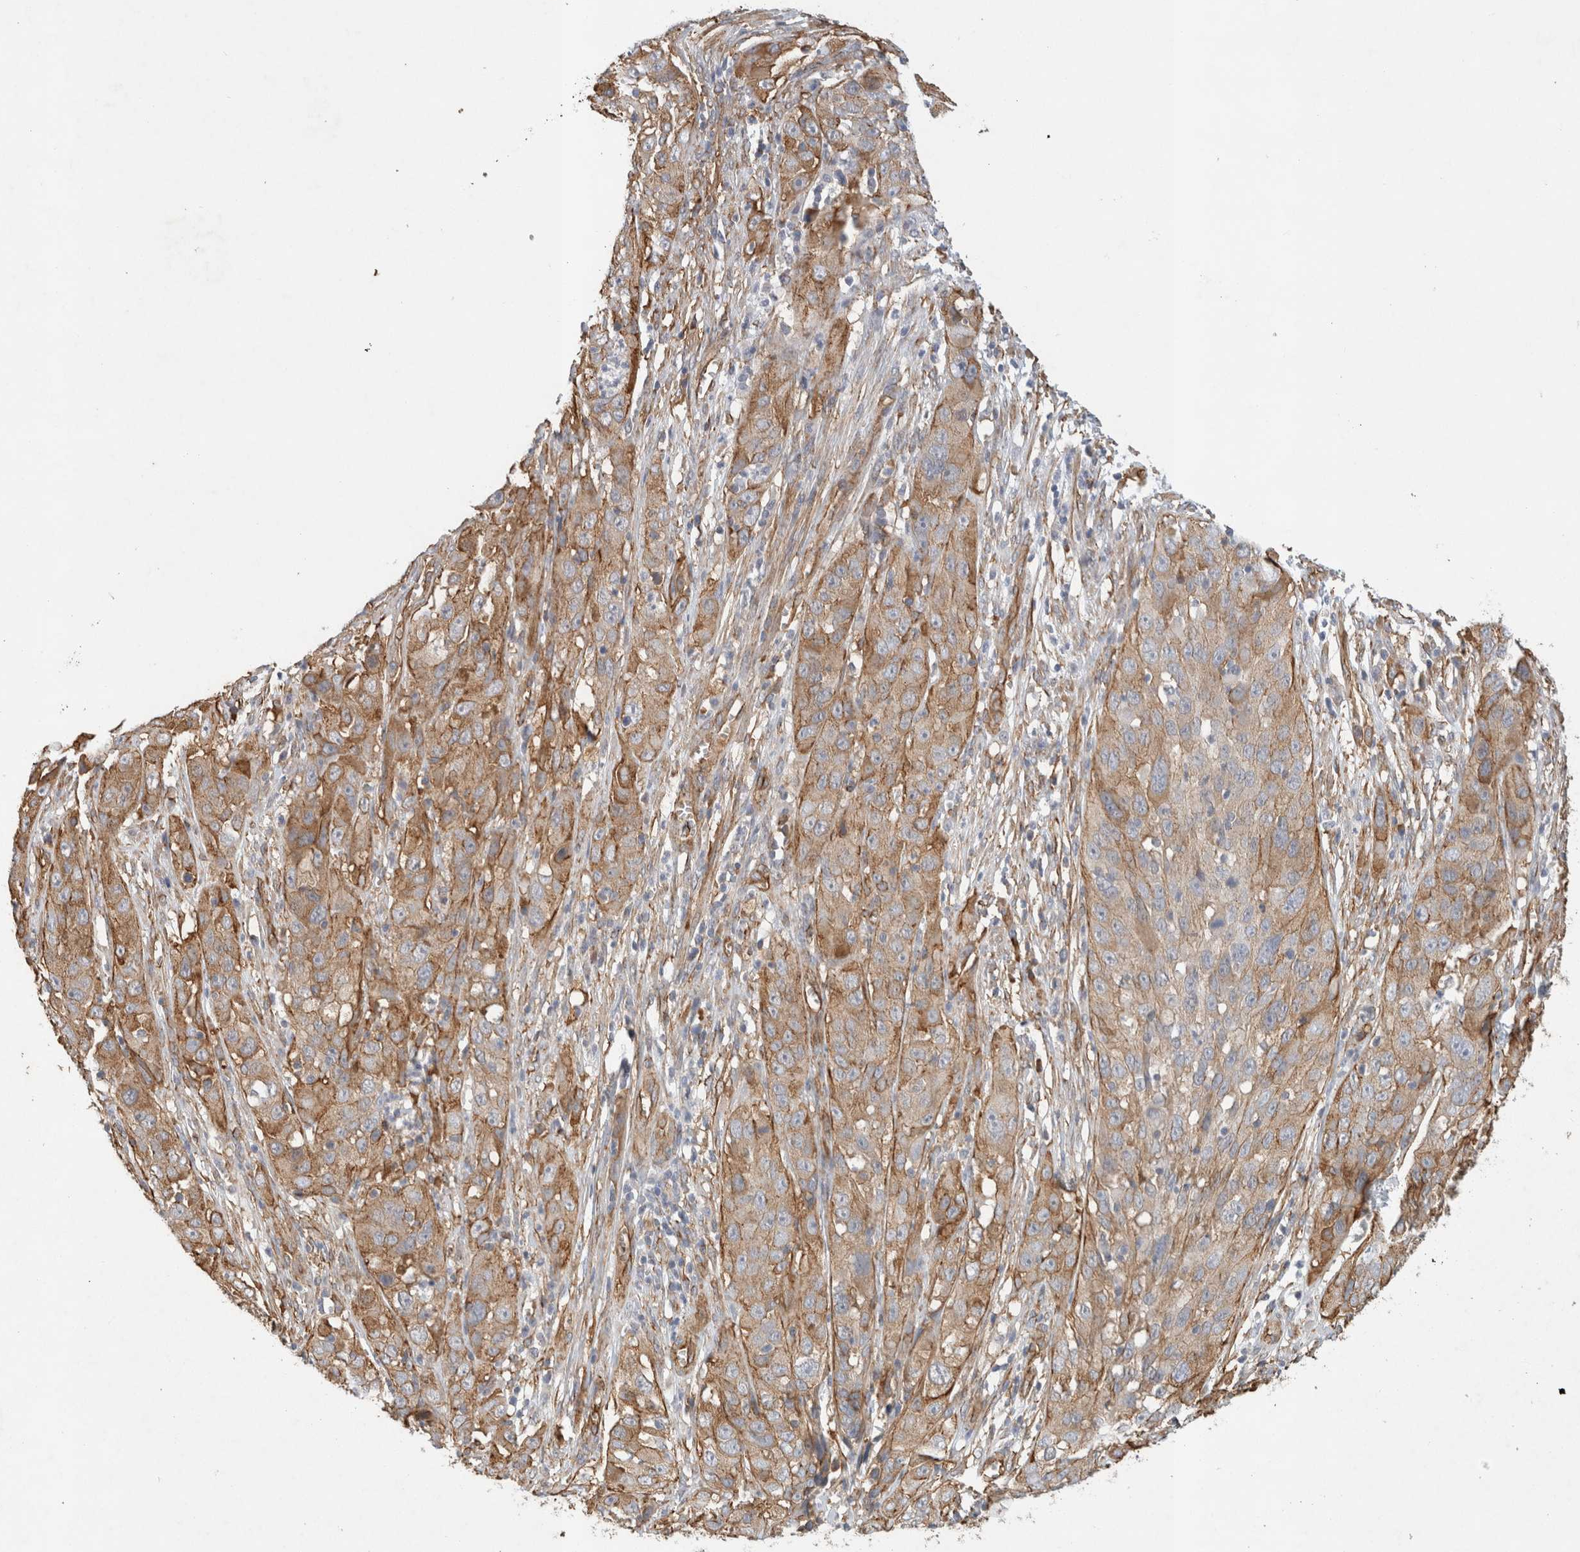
{"staining": {"intensity": "moderate", "quantity": ">75%", "location": "cytoplasmic/membranous"}, "tissue": "cervical cancer", "cell_type": "Tumor cells", "image_type": "cancer", "snomed": [{"axis": "morphology", "description": "Squamous cell carcinoma, NOS"}, {"axis": "topography", "description": "Cervix"}], "caption": "DAB immunohistochemical staining of cervical squamous cell carcinoma demonstrates moderate cytoplasmic/membranous protein staining in about >75% of tumor cells. The staining was performed using DAB (3,3'-diaminobenzidine), with brown indicating positive protein expression. Nuclei are stained blue with hematoxylin.", "gene": "JMJD4", "patient": {"sex": "female", "age": 32}}